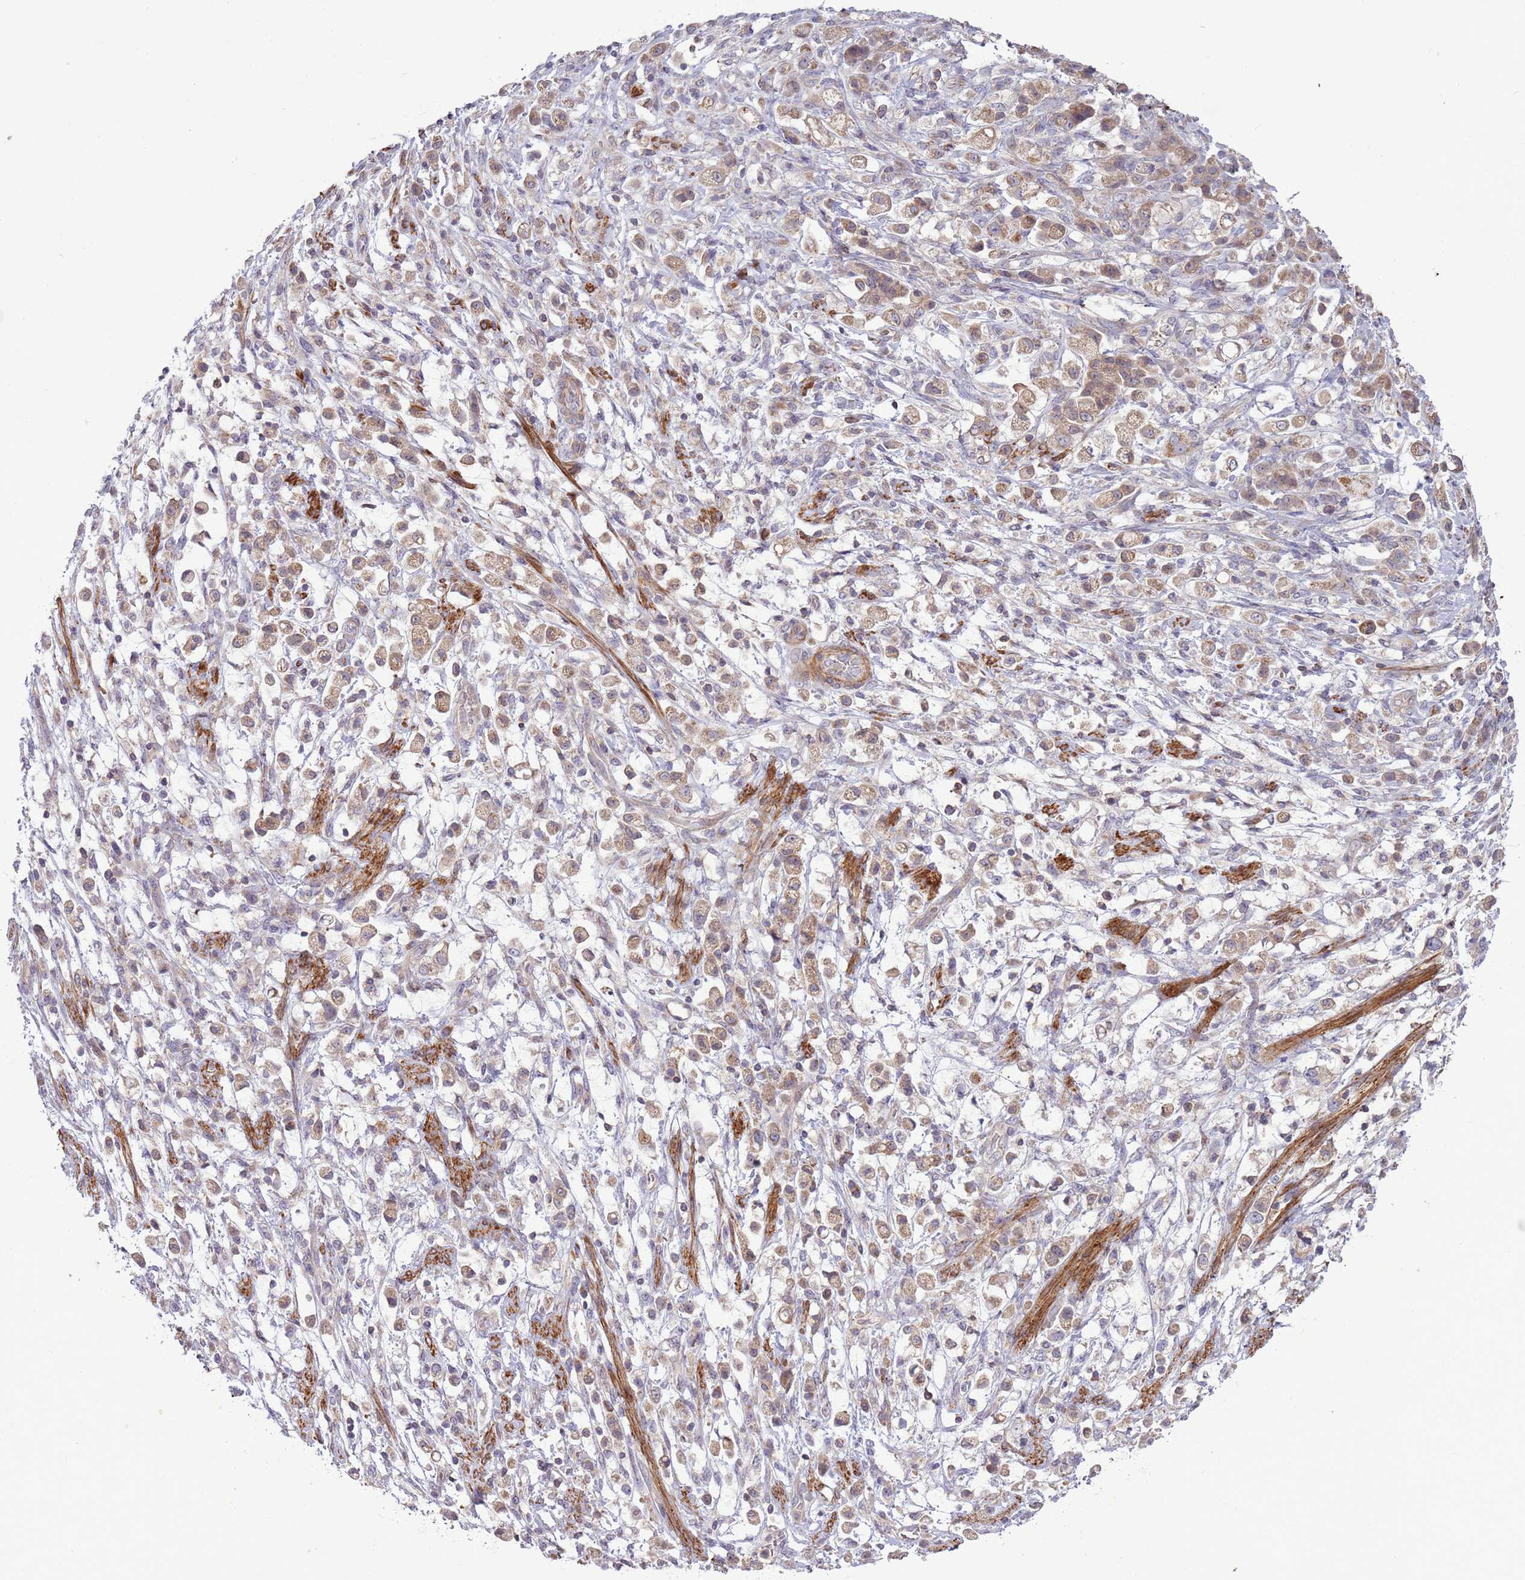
{"staining": {"intensity": "weak", "quantity": "25%-75%", "location": "cytoplasmic/membranous"}, "tissue": "stomach cancer", "cell_type": "Tumor cells", "image_type": "cancer", "snomed": [{"axis": "morphology", "description": "Adenocarcinoma, NOS"}, {"axis": "topography", "description": "Stomach"}], "caption": "Immunohistochemical staining of human stomach adenocarcinoma reveals low levels of weak cytoplasmic/membranous protein staining in about 25%-75% of tumor cells.", "gene": "DTD2", "patient": {"sex": "female", "age": 60}}